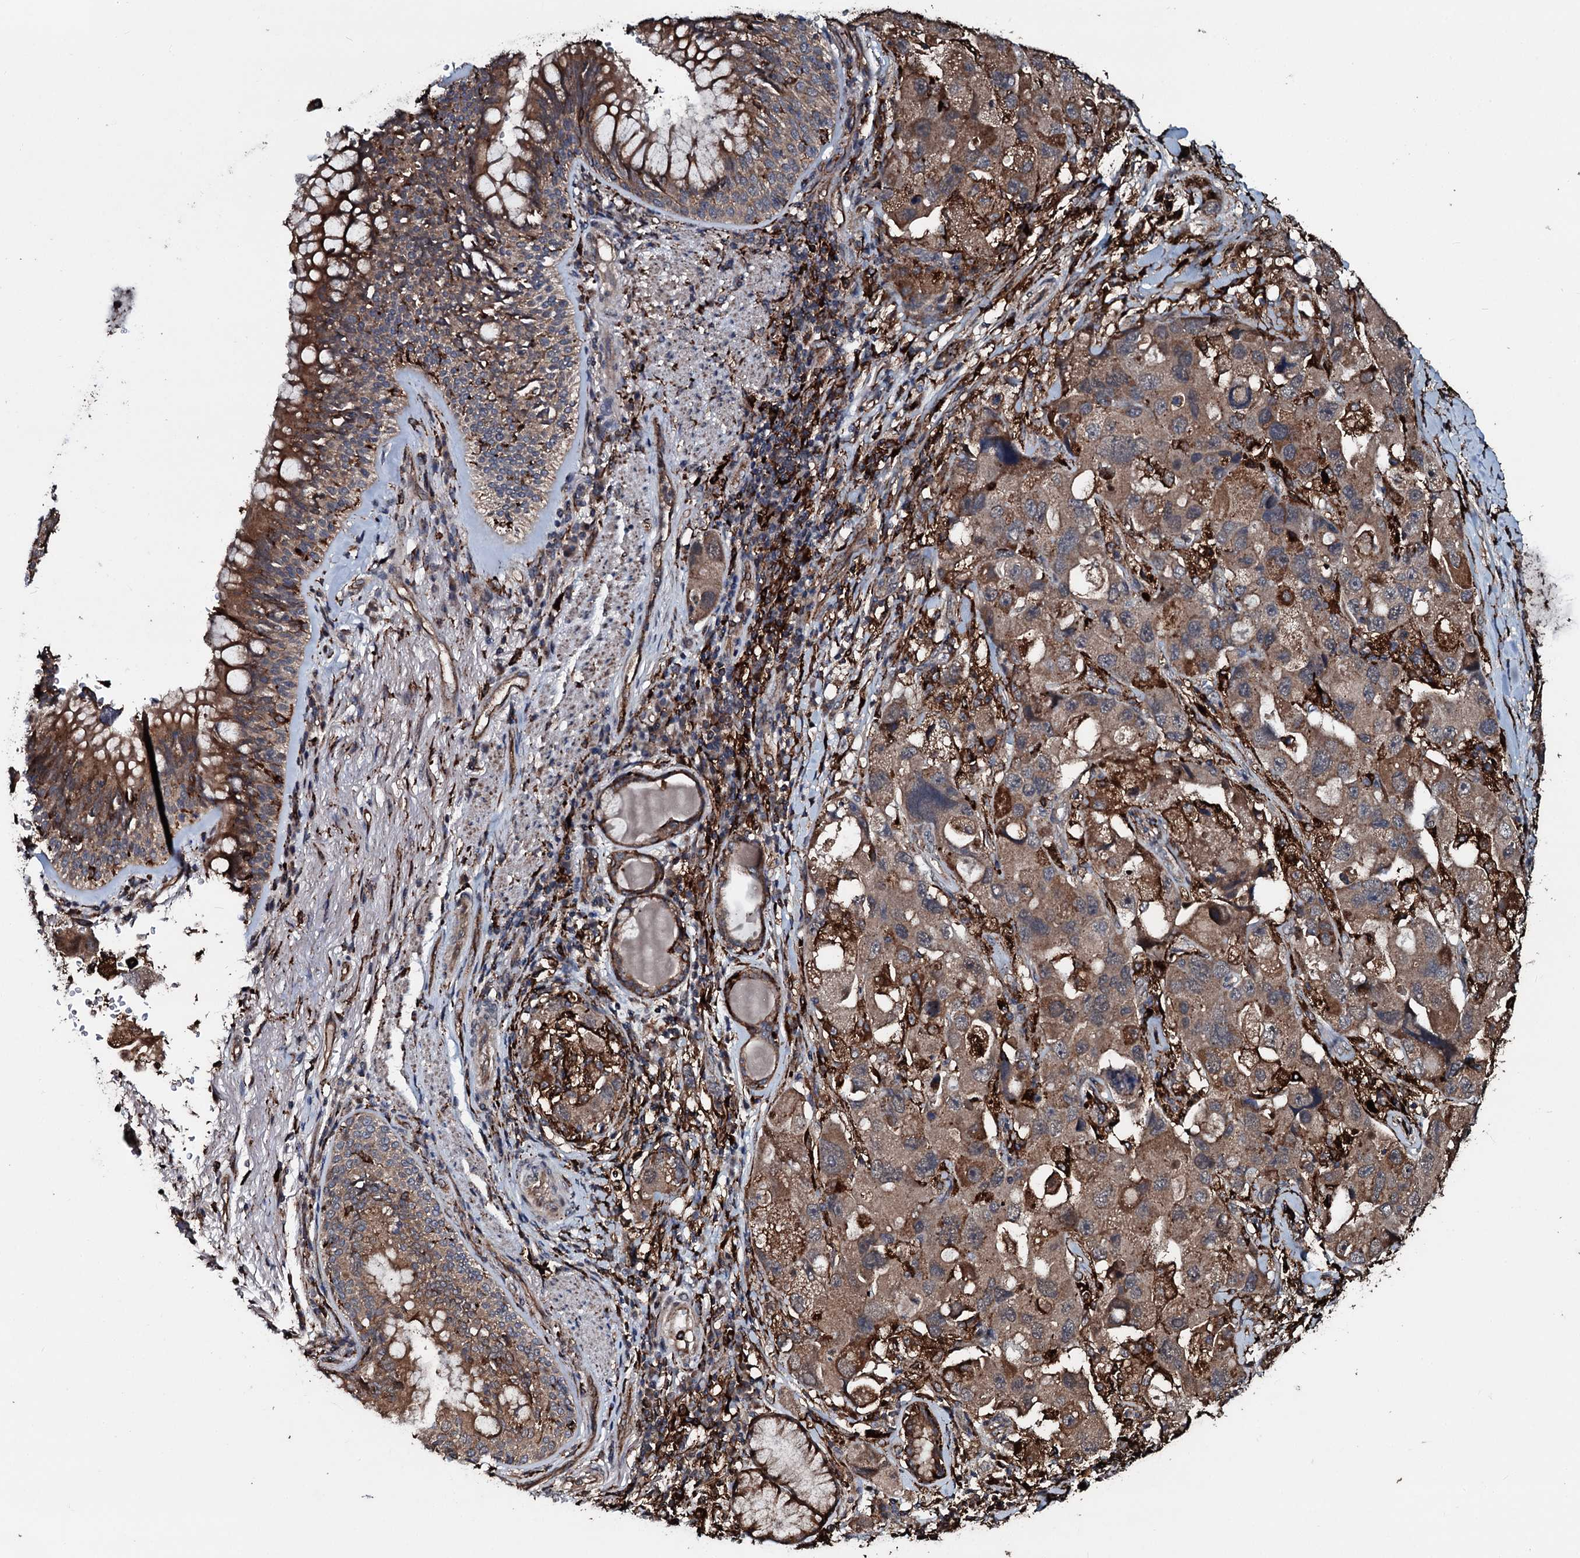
{"staining": {"intensity": "moderate", "quantity": "25%-75%", "location": "cytoplasmic/membranous"}, "tissue": "lung cancer", "cell_type": "Tumor cells", "image_type": "cancer", "snomed": [{"axis": "morphology", "description": "Adenocarcinoma, NOS"}, {"axis": "topography", "description": "Lung"}], "caption": "A brown stain shows moderate cytoplasmic/membranous expression of a protein in adenocarcinoma (lung) tumor cells. (IHC, brightfield microscopy, high magnification).", "gene": "TPGS2", "patient": {"sex": "female", "age": 54}}